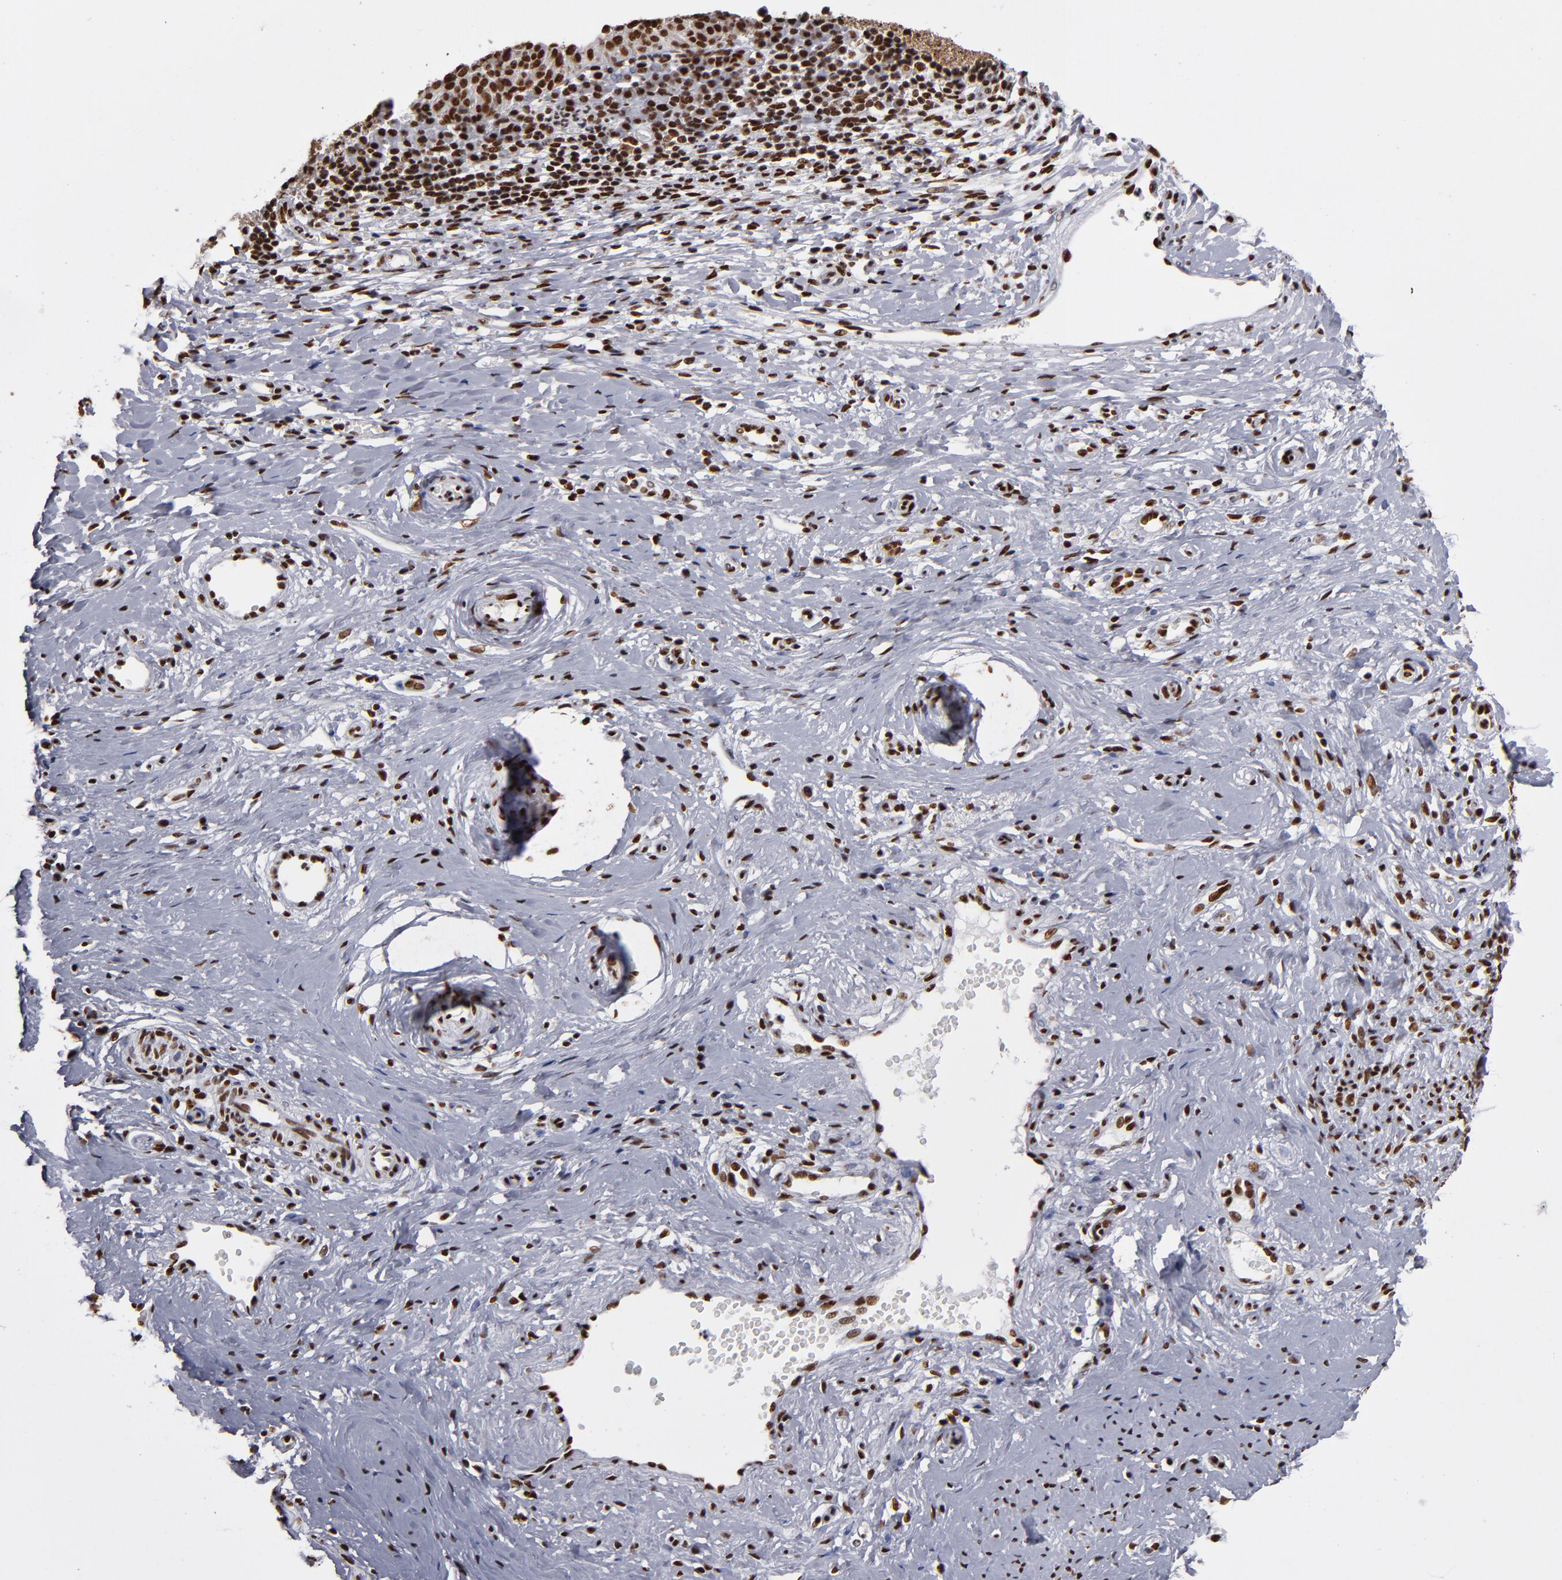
{"staining": {"intensity": "strong", "quantity": ">75%", "location": "nuclear"}, "tissue": "cervical cancer", "cell_type": "Tumor cells", "image_type": "cancer", "snomed": [{"axis": "morphology", "description": "Normal tissue, NOS"}, {"axis": "morphology", "description": "Squamous cell carcinoma, NOS"}, {"axis": "topography", "description": "Cervix"}], "caption": "Human squamous cell carcinoma (cervical) stained with a brown dye exhibits strong nuclear positive expression in approximately >75% of tumor cells.", "gene": "MRE11", "patient": {"sex": "female", "age": 39}}